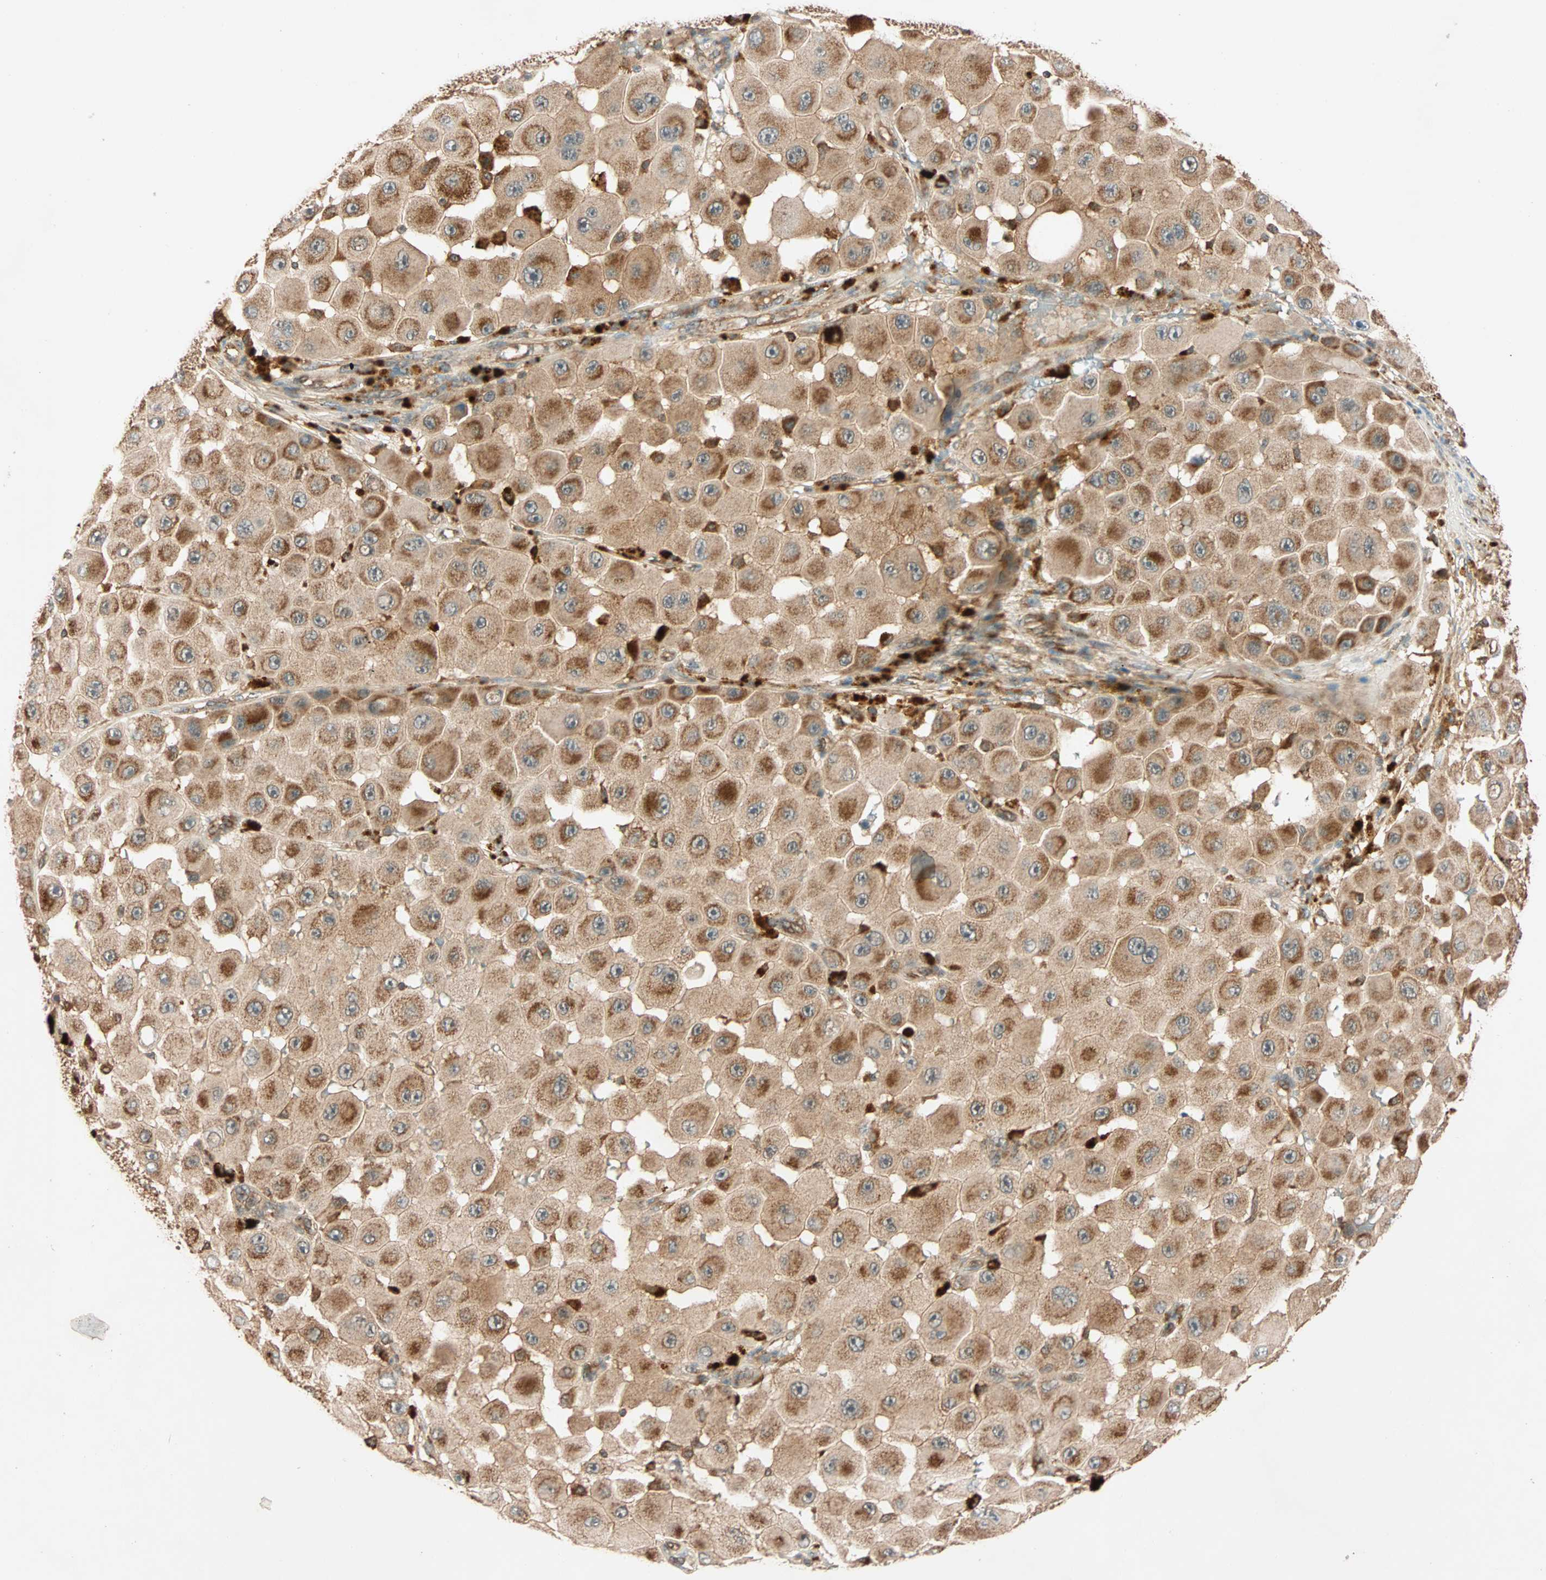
{"staining": {"intensity": "moderate", "quantity": ">75%", "location": "cytoplasmic/membranous"}, "tissue": "melanoma", "cell_type": "Tumor cells", "image_type": "cancer", "snomed": [{"axis": "morphology", "description": "Malignant melanoma, NOS"}, {"axis": "topography", "description": "Skin"}], "caption": "A brown stain highlights moderate cytoplasmic/membranous staining of a protein in malignant melanoma tumor cells.", "gene": "MAPK1", "patient": {"sex": "female", "age": 81}}